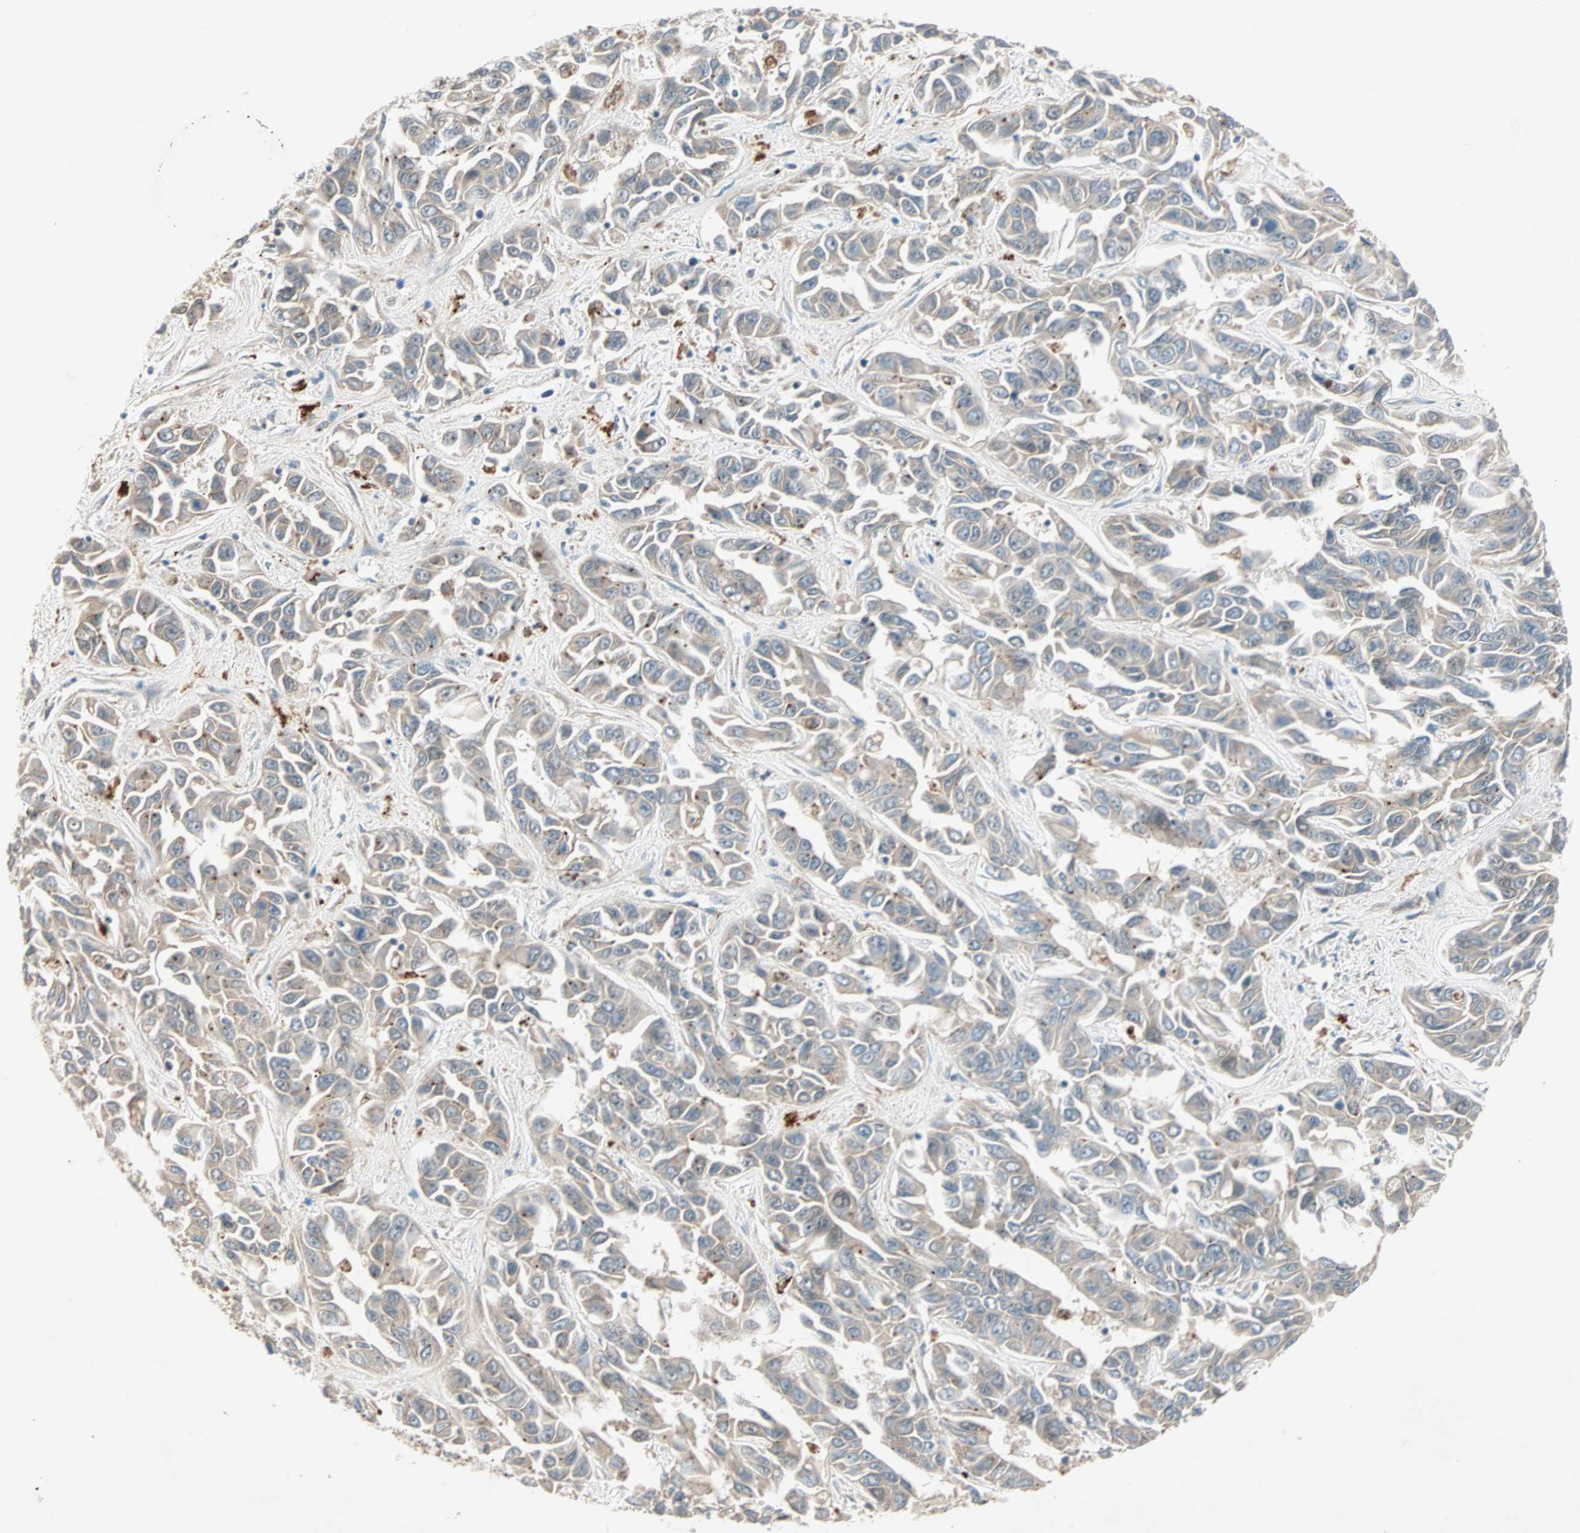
{"staining": {"intensity": "weak", "quantity": "25%-75%", "location": "cytoplasmic/membranous"}, "tissue": "liver cancer", "cell_type": "Tumor cells", "image_type": "cancer", "snomed": [{"axis": "morphology", "description": "Cholangiocarcinoma"}, {"axis": "topography", "description": "Liver"}], "caption": "Protein expression analysis of cholangiocarcinoma (liver) shows weak cytoplasmic/membranous staining in about 25%-75% of tumor cells.", "gene": "ZNF37A", "patient": {"sex": "female", "age": 52}}